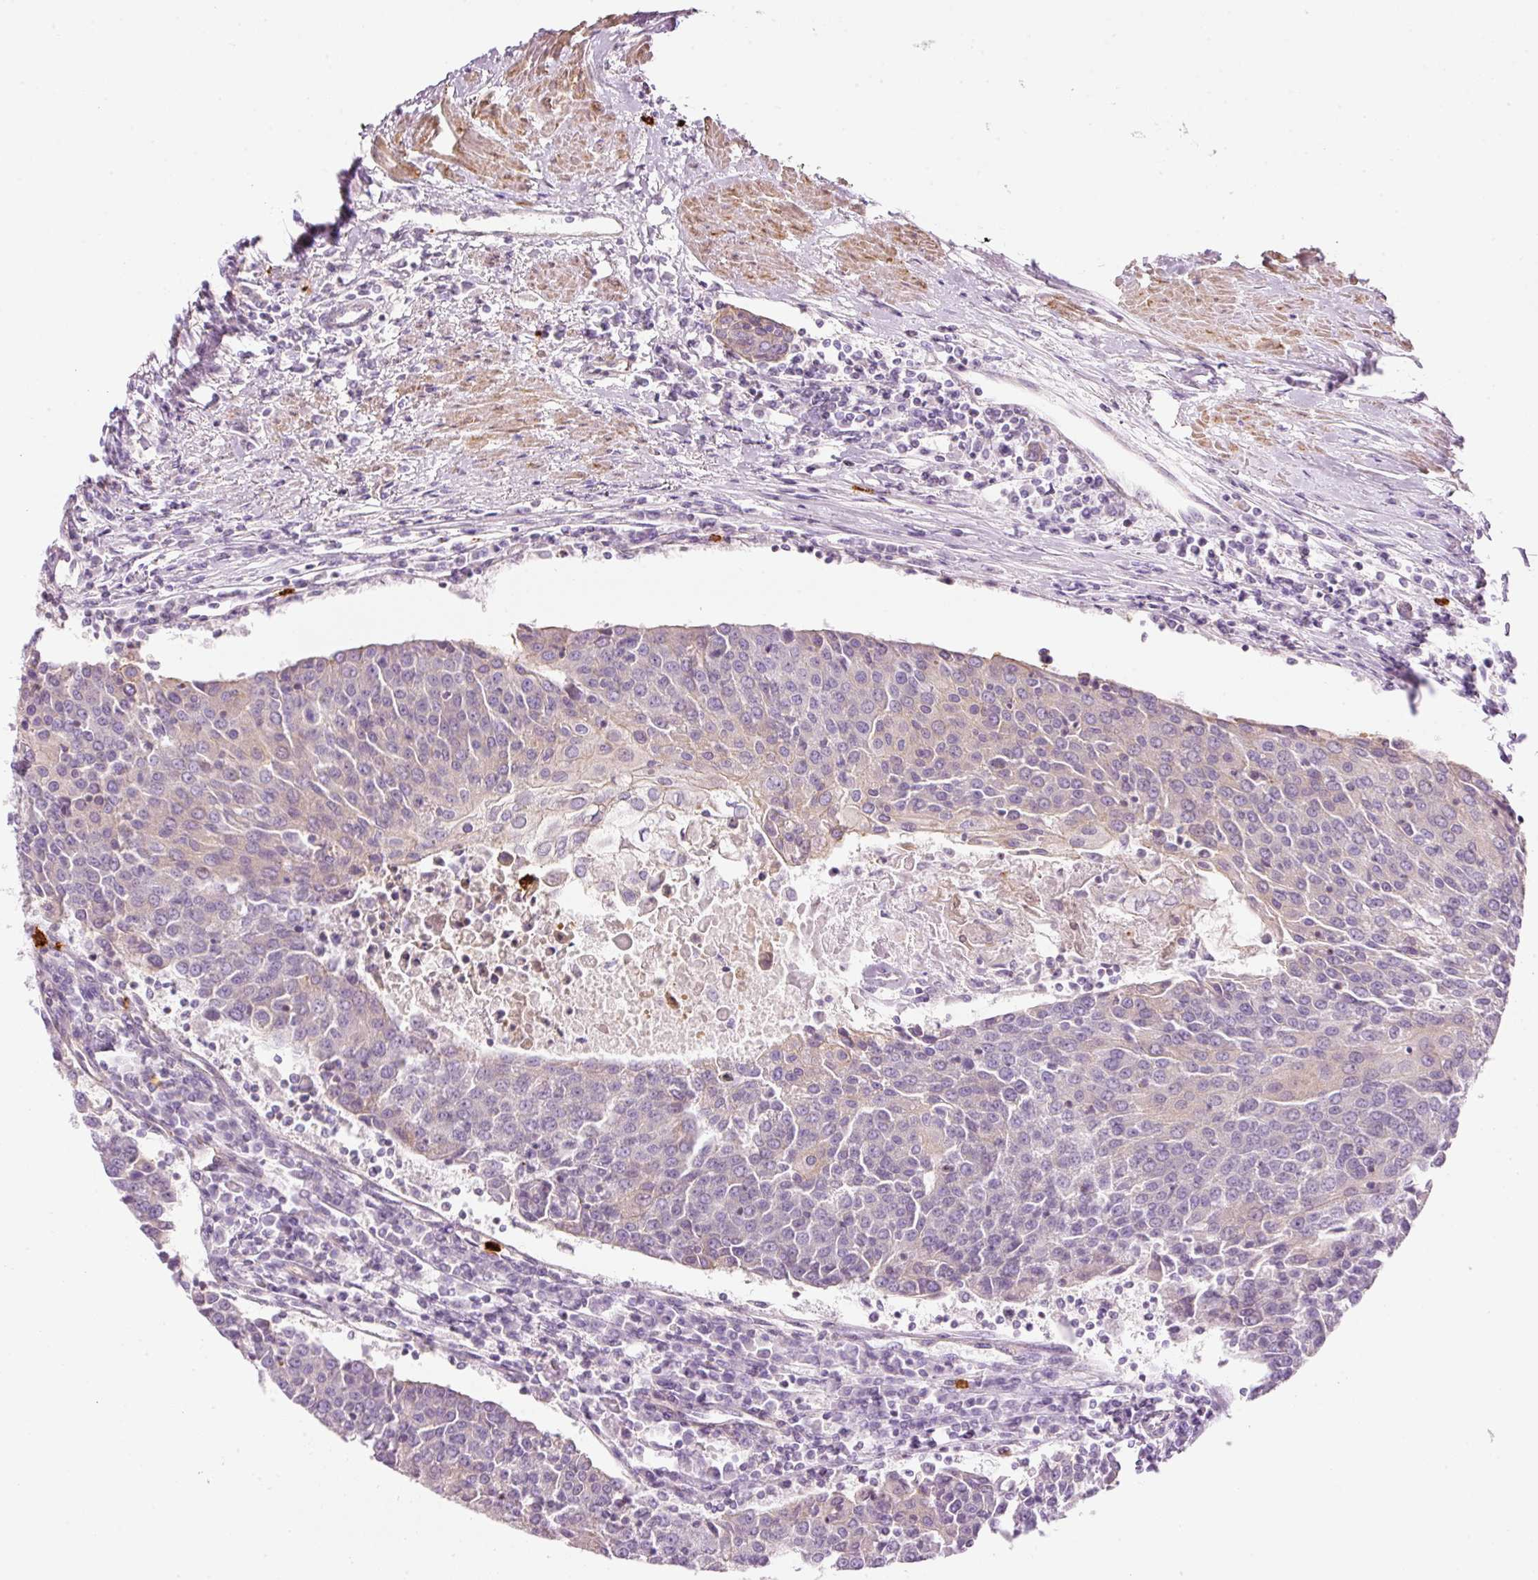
{"staining": {"intensity": "negative", "quantity": "none", "location": "none"}, "tissue": "urothelial cancer", "cell_type": "Tumor cells", "image_type": "cancer", "snomed": [{"axis": "morphology", "description": "Urothelial carcinoma, High grade"}, {"axis": "topography", "description": "Urinary bladder"}], "caption": "Urothelial cancer was stained to show a protein in brown. There is no significant staining in tumor cells.", "gene": "MAP3K3", "patient": {"sex": "female", "age": 85}}